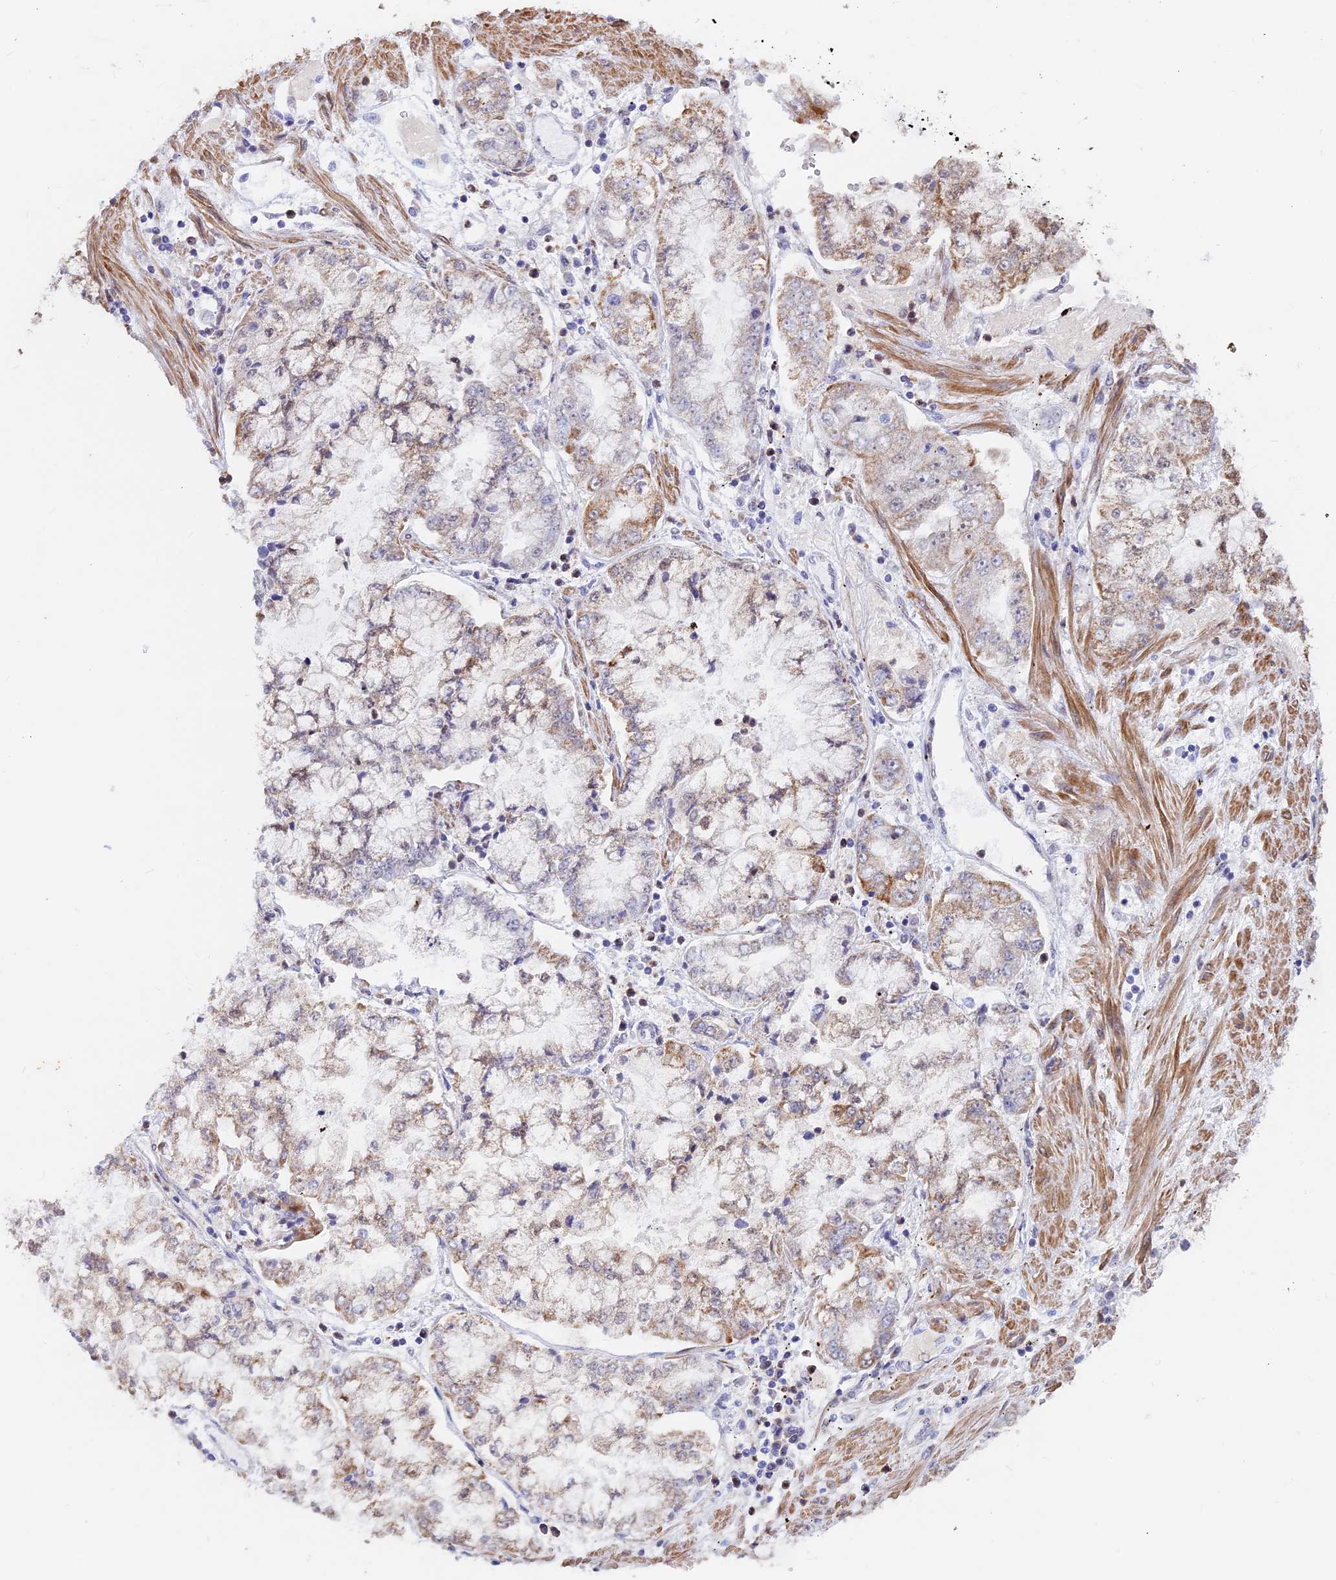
{"staining": {"intensity": "moderate", "quantity": "<25%", "location": "cytoplasmic/membranous"}, "tissue": "stomach cancer", "cell_type": "Tumor cells", "image_type": "cancer", "snomed": [{"axis": "morphology", "description": "Adenocarcinoma, NOS"}, {"axis": "topography", "description": "Stomach"}], "caption": "The micrograph exhibits staining of adenocarcinoma (stomach), revealing moderate cytoplasmic/membranous protein positivity (brown color) within tumor cells. (Stains: DAB (3,3'-diaminobenzidine) in brown, nuclei in blue, Microscopy: brightfield microscopy at high magnification).", "gene": "ACSS1", "patient": {"sex": "male", "age": 76}}